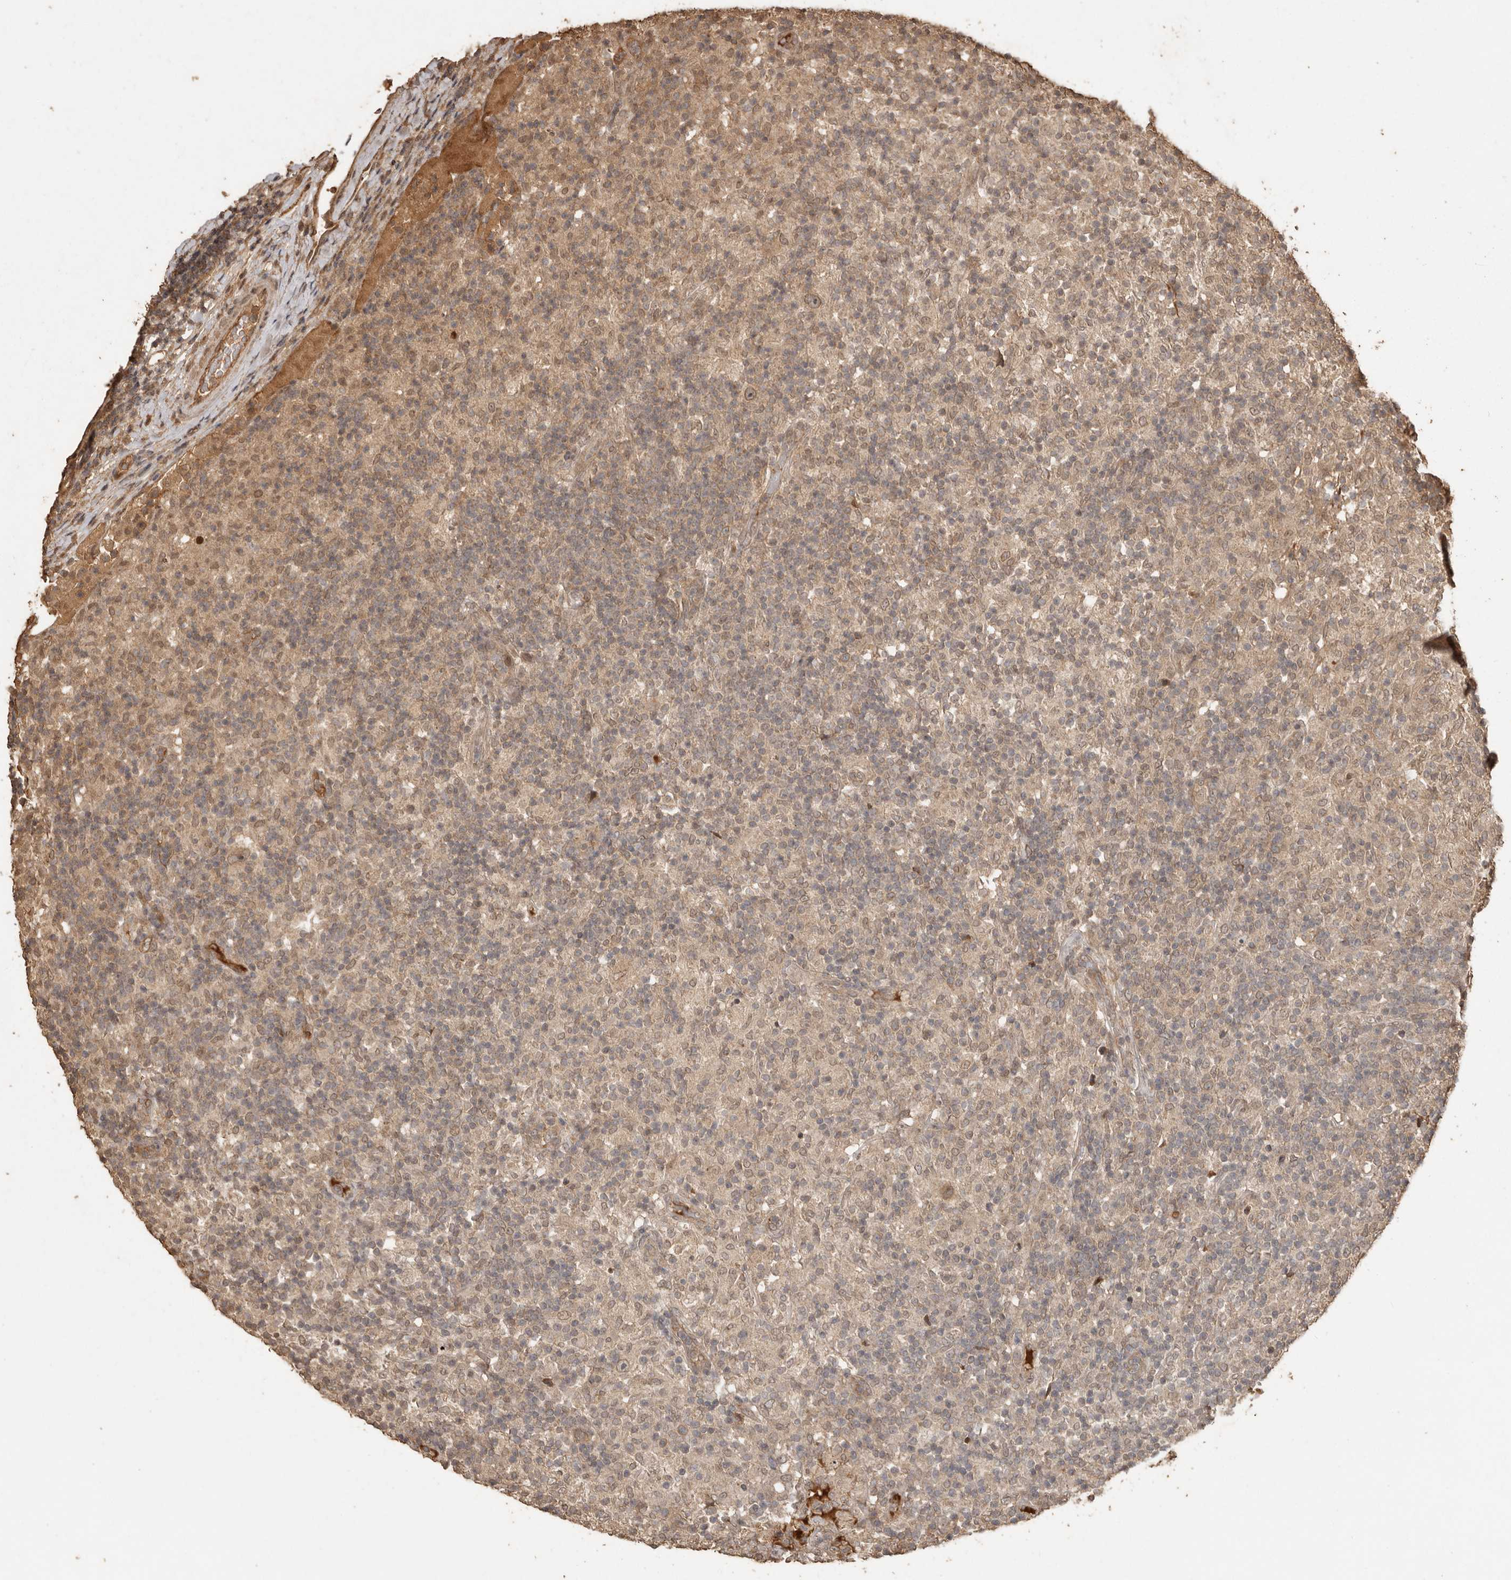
{"staining": {"intensity": "moderate", "quantity": ">75%", "location": "cytoplasmic/membranous,nuclear"}, "tissue": "lymphoma", "cell_type": "Tumor cells", "image_type": "cancer", "snomed": [{"axis": "morphology", "description": "Hodgkin's disease, NOS"}, {"axis": "topography", "description": "Lymph node"}], "caption": "Immunohistochemistry micrograph of neoplastic tissue: human Hodgkin's disease stained using IHC shows medium levels of moderate protein expression localized specifically in the cytoplasmic/membranous and nuclear of tumor cells, appearing as a cytoplasmic/membranous and nuclear brown color.", "gene": "NUP43", "patient": {"sex": "male", "age": 70}}